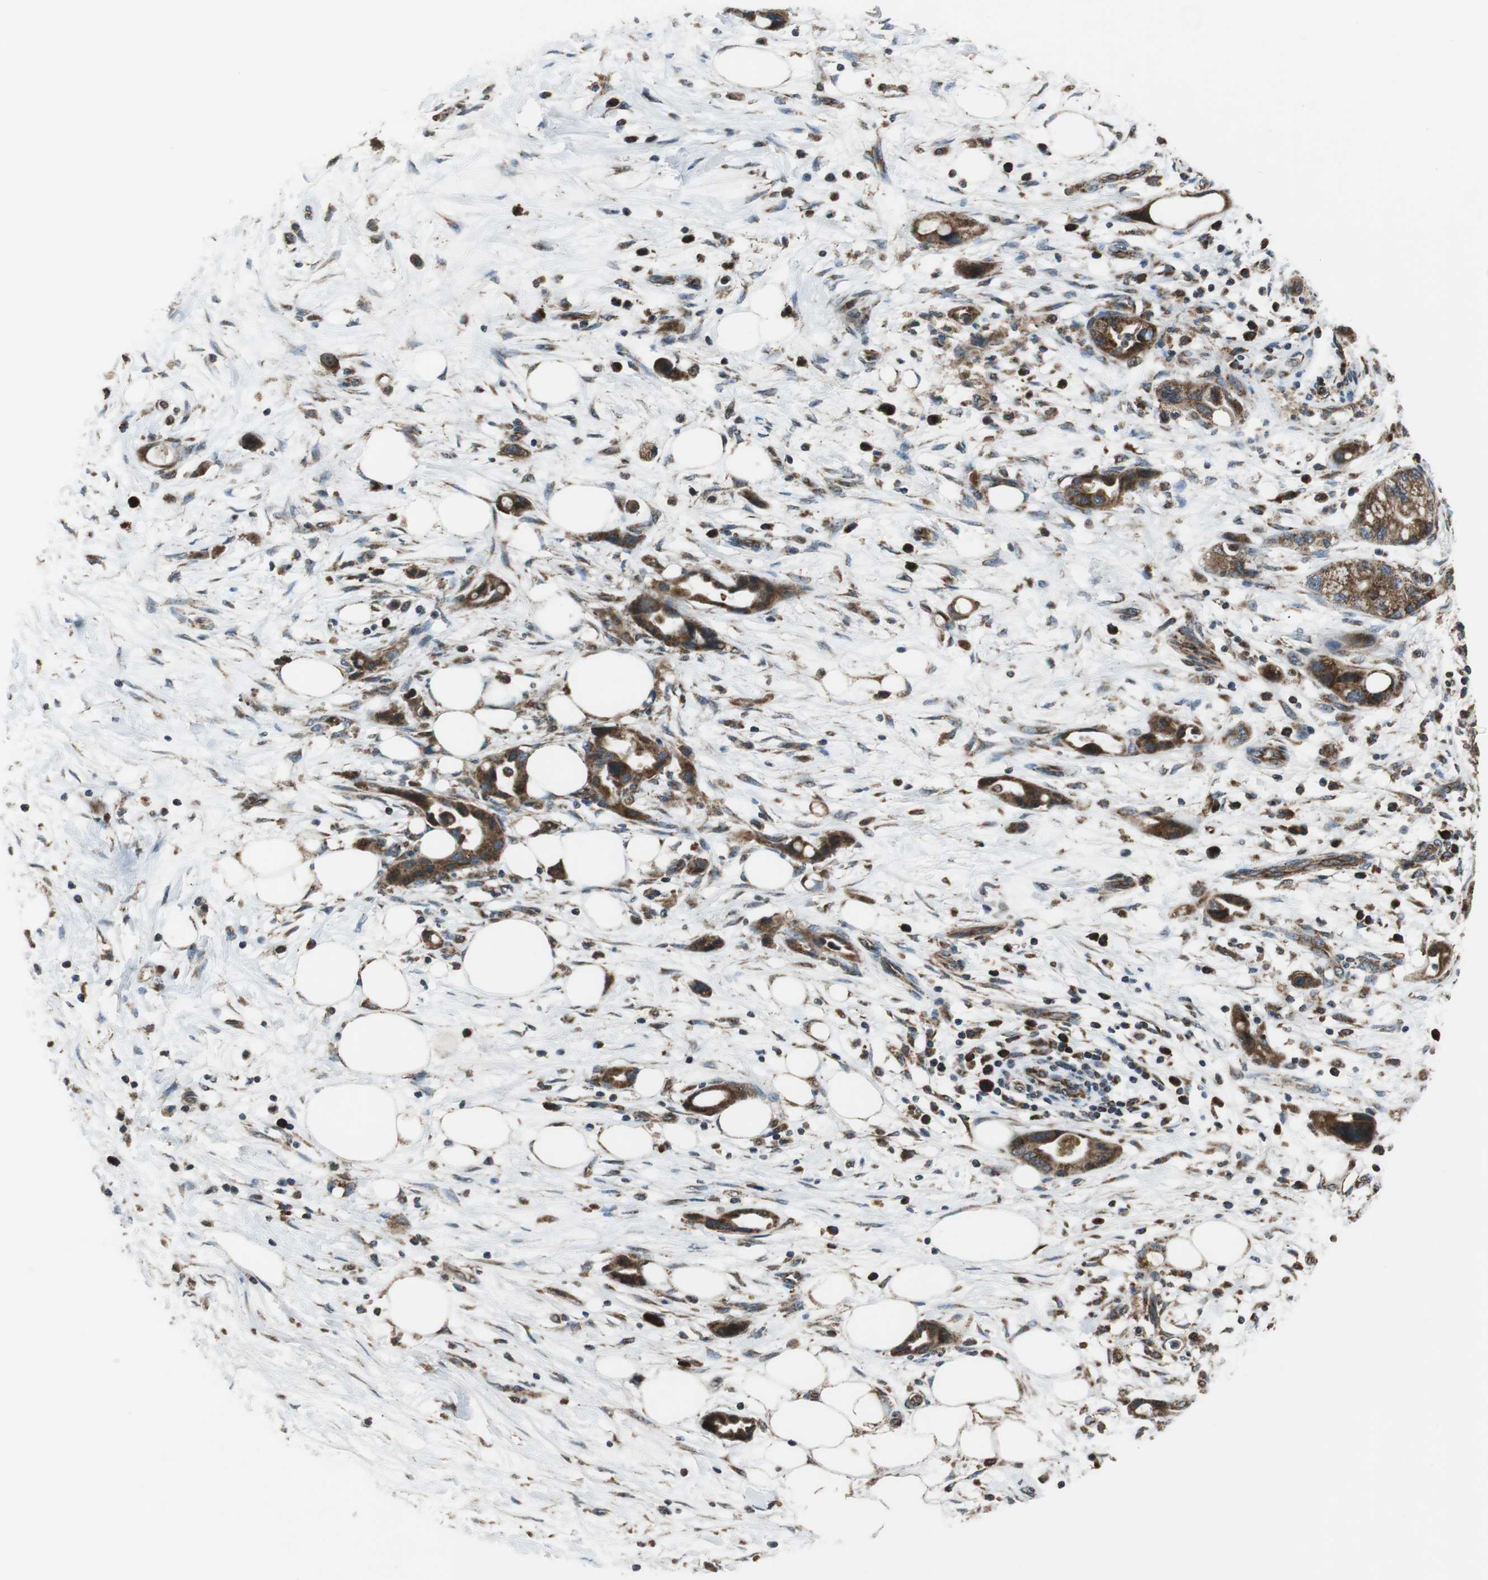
{"staining": {"intensity": "moderate", "quantity": ">75%", "location": "cytoplasmic/membranous"}, "tissue": "pancreatic cancer", "cell_type": "Tumor cells", "image_type": "cancer", "snomed": [{"axis": "morphology", "description": "Adenocarcinoma, NOS"}, {"axis": "topography", "description": "Pancreas"}], "caption": "DAB (3,3'-diaminobenzidine) immunohistochemical staining of human pancreatic cancer (adenocarcinoma) displays moderate cytoplasmic/membranous protein staining in approximately >75% of tumor cells.", "gene": "GIMAP8", "patient": {"sex": "female", "age": 57}}